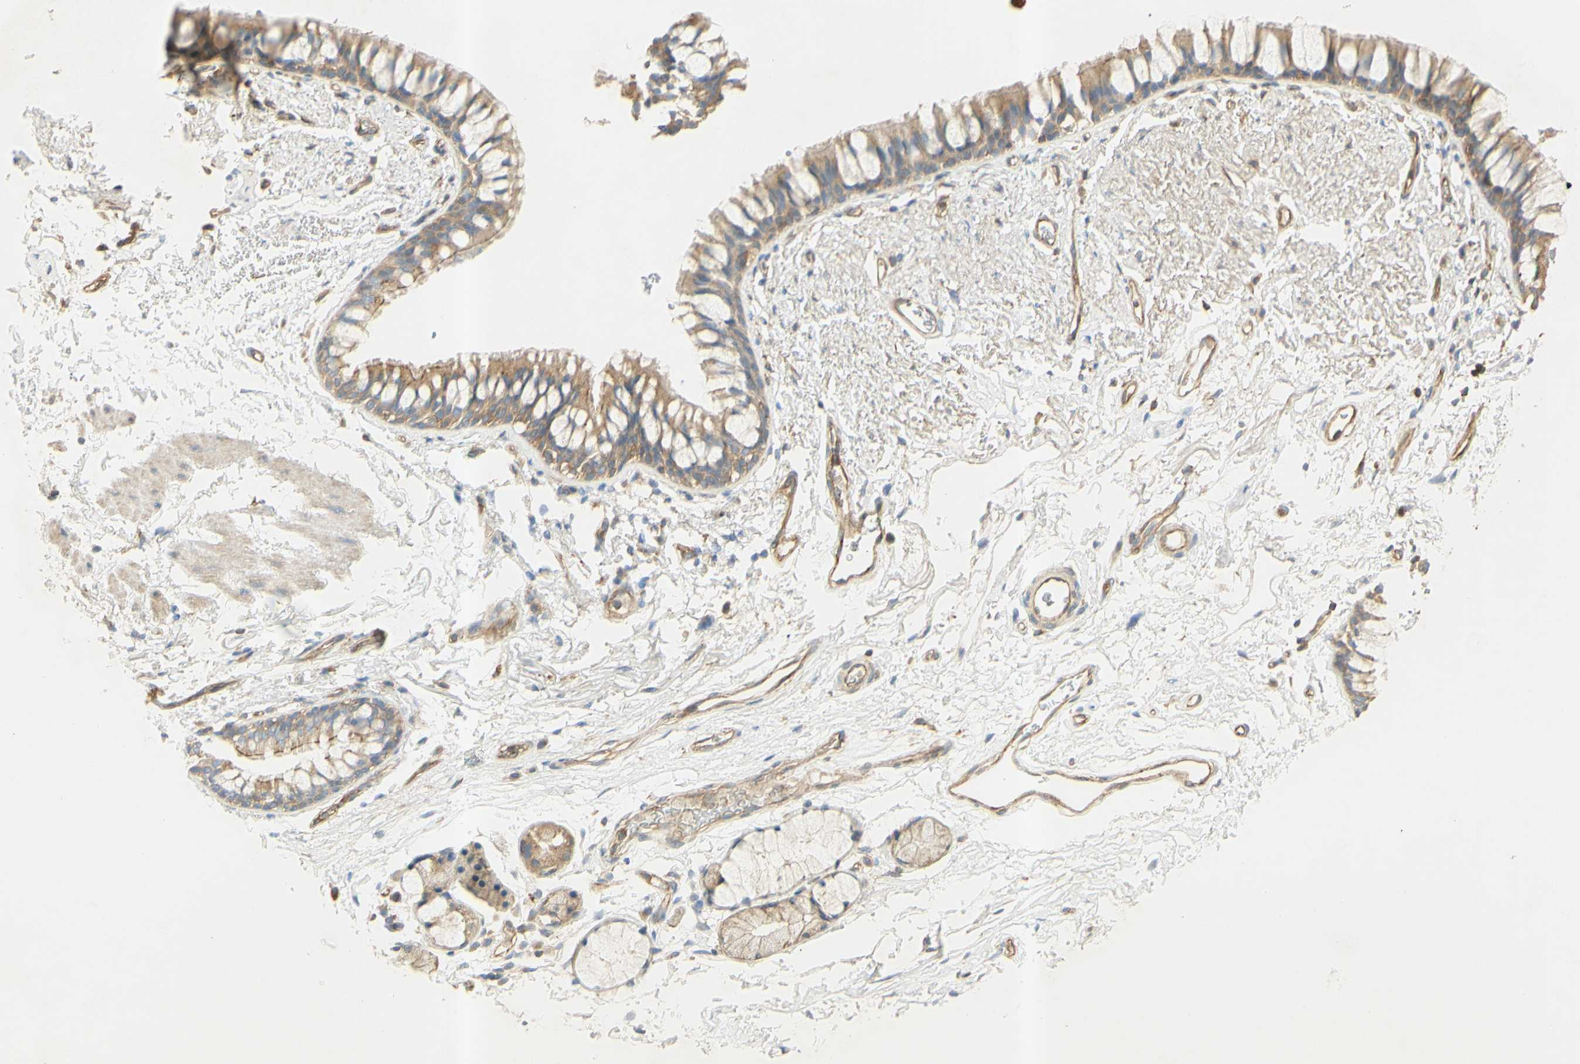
{"staining": {"intensity": "weak", "quantity": ">75%", "location": "cytoplasmic/membranous"}, "tissue": "adipose tissue", "cell_type": "Adipocytes", "image_type": "normal", "snomed": [{"axis": "morphology", "description": "Normal tissue, NOS"}, {"axis": "topography", "description": "Bronchus"}], "caption": "Adipose tissue stained with IHC demonstrates weak cytoplasmic/membranous expression in approximately >75% of adipocytes.", "gene": "IKBKG", "patient": {"sex": "female", "age": 73}}